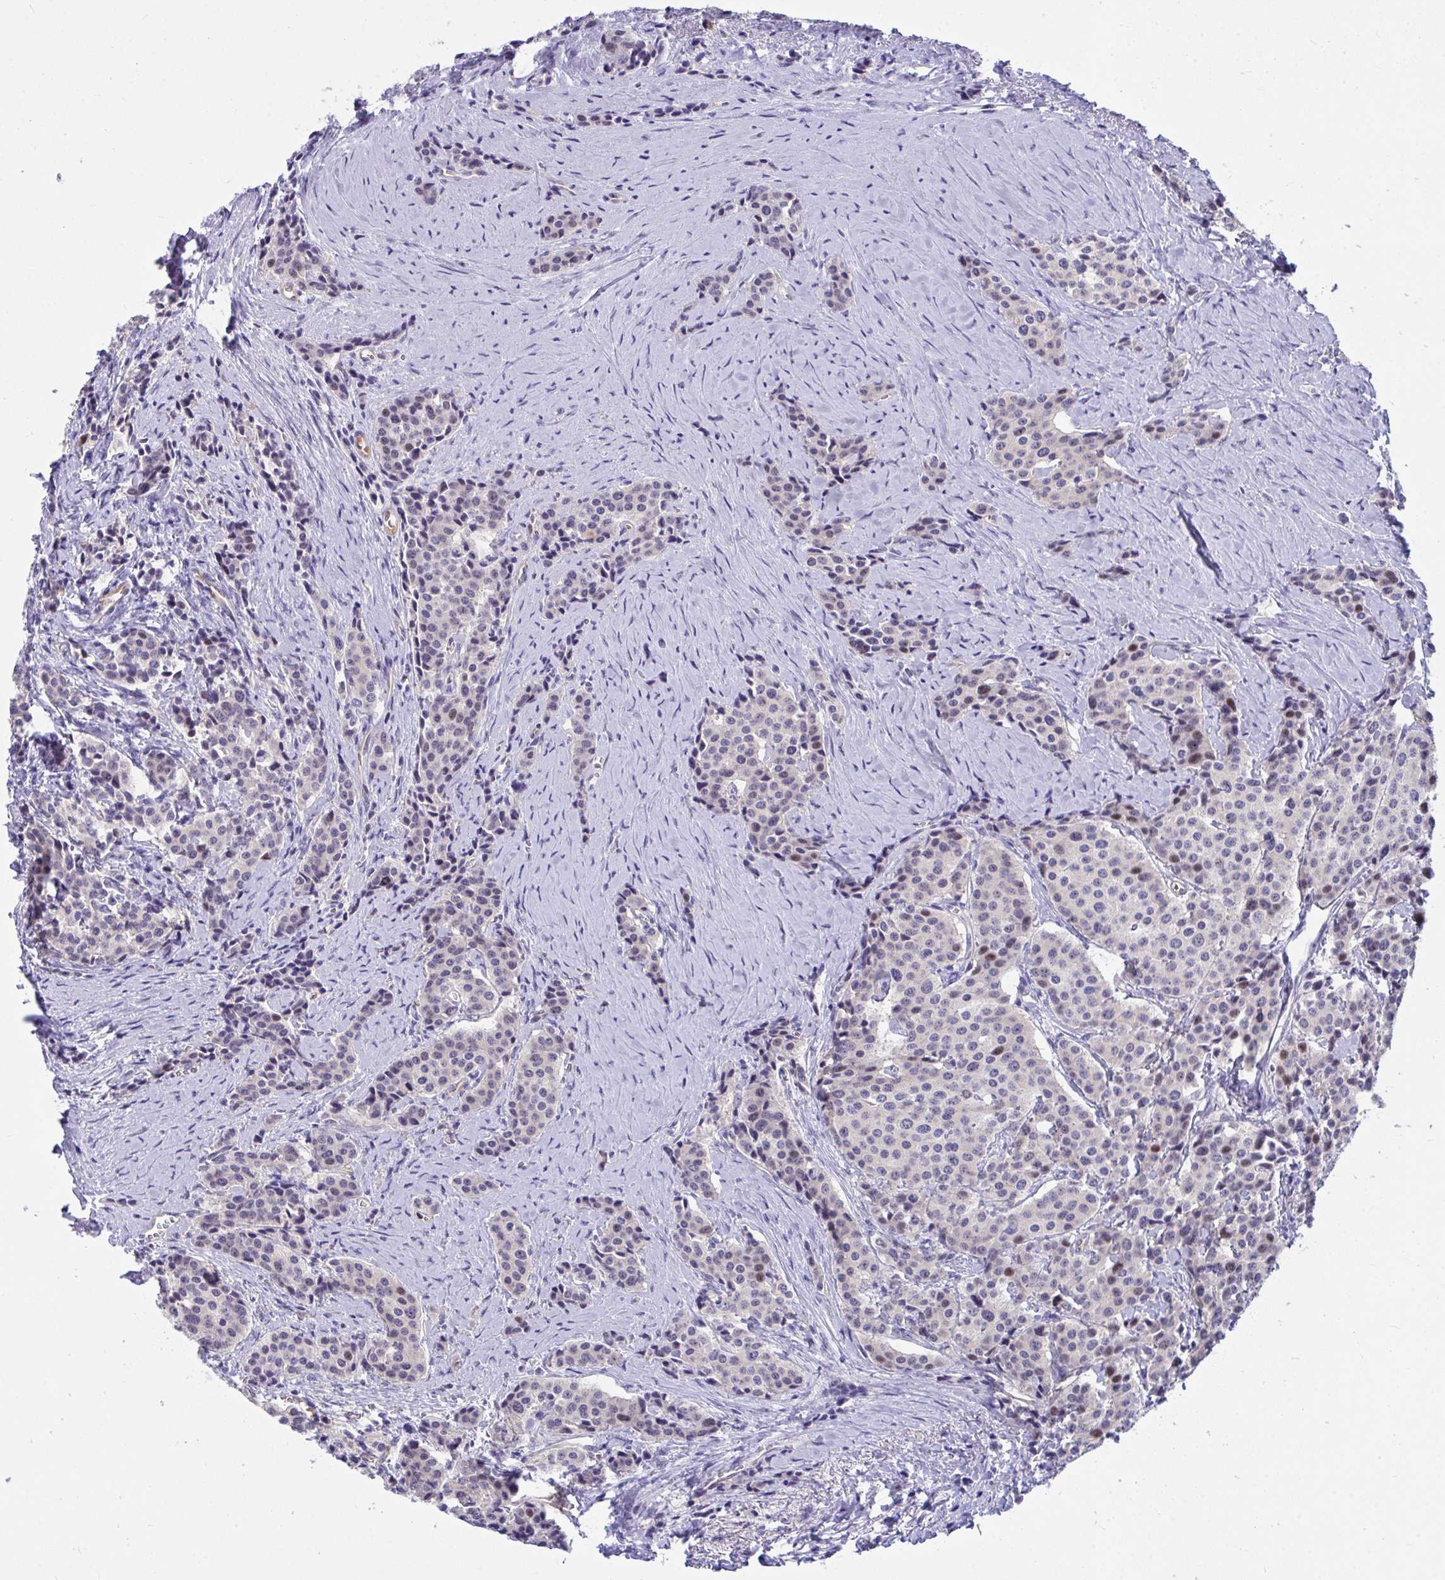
{"staining": {"intensity": "moderate", "quantity": "<25%", "location": "nuclear"}, "tissue": "carcinoid", "cell_type": "Tumor cells", "image_type": "cancer", "snomed": [{"axis": "morphology", "description": "Carcinoid, malignant, NOS"}, {"axis": "topography", "description": "Small intestine"}], "caption": "Protein expression analysis of human malignant carcinoid reveals moderate nuclear positivity in about <25% of tumor cells. Nuclei are stained in blue.", "gene": "CENPQ", "patient": {"sex": "male", "age": 73}}